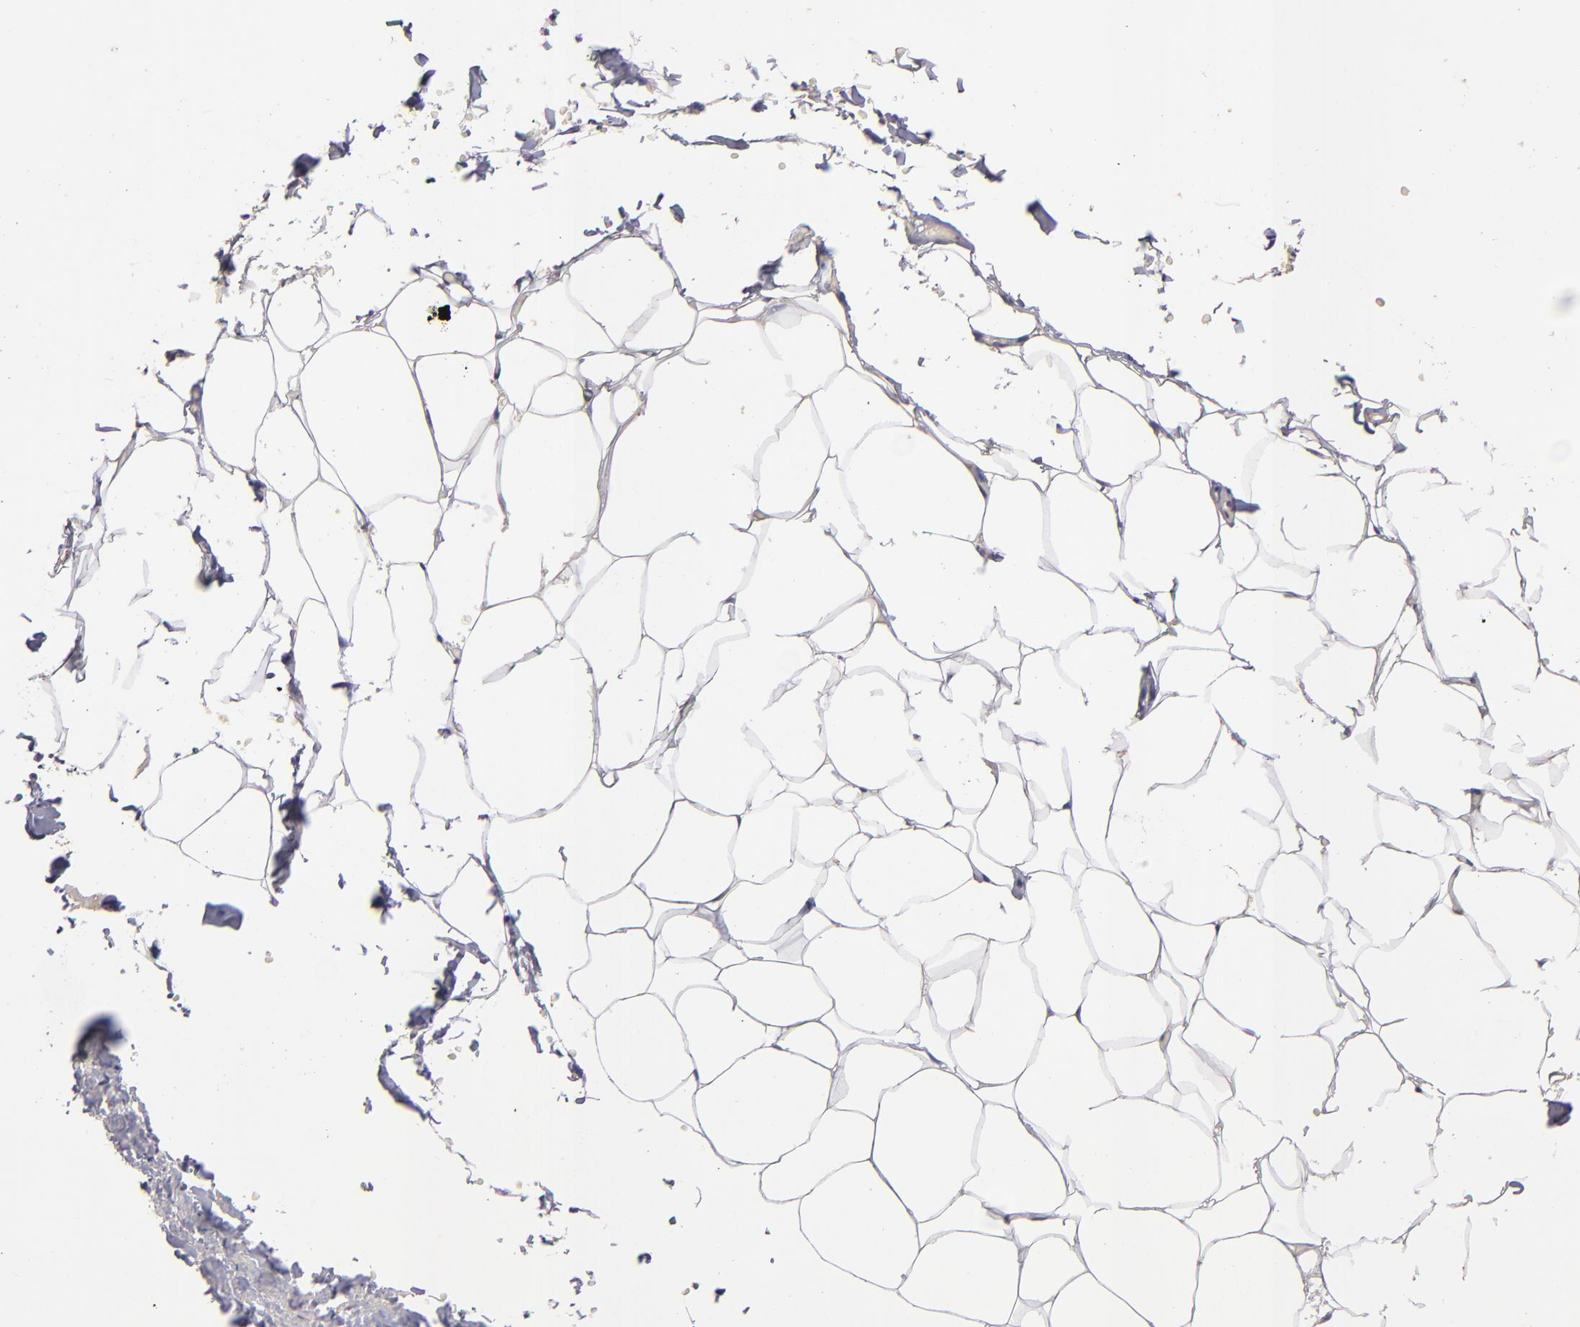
{"staining": {"intensity": "negative", "quantity": "none", "location": "none"}, "tissue": "adipose tissue", "cell_type": "Adipocytes", "image_type": "normal", "snomed": [{"axis": "morphology", "description": "Normal tissue, NOS"}, {"axis": "topography", "description": "Soft tissue"}, {"axis": "topography", "description": "Peripheral nerve tissue"}], "caption": "Immunohistochemical staining of normal adipose tissue exhibits no significant expression in adipocytes.", "gene": "UPF3B", "patient": {"sex": "female", "age": 68}}